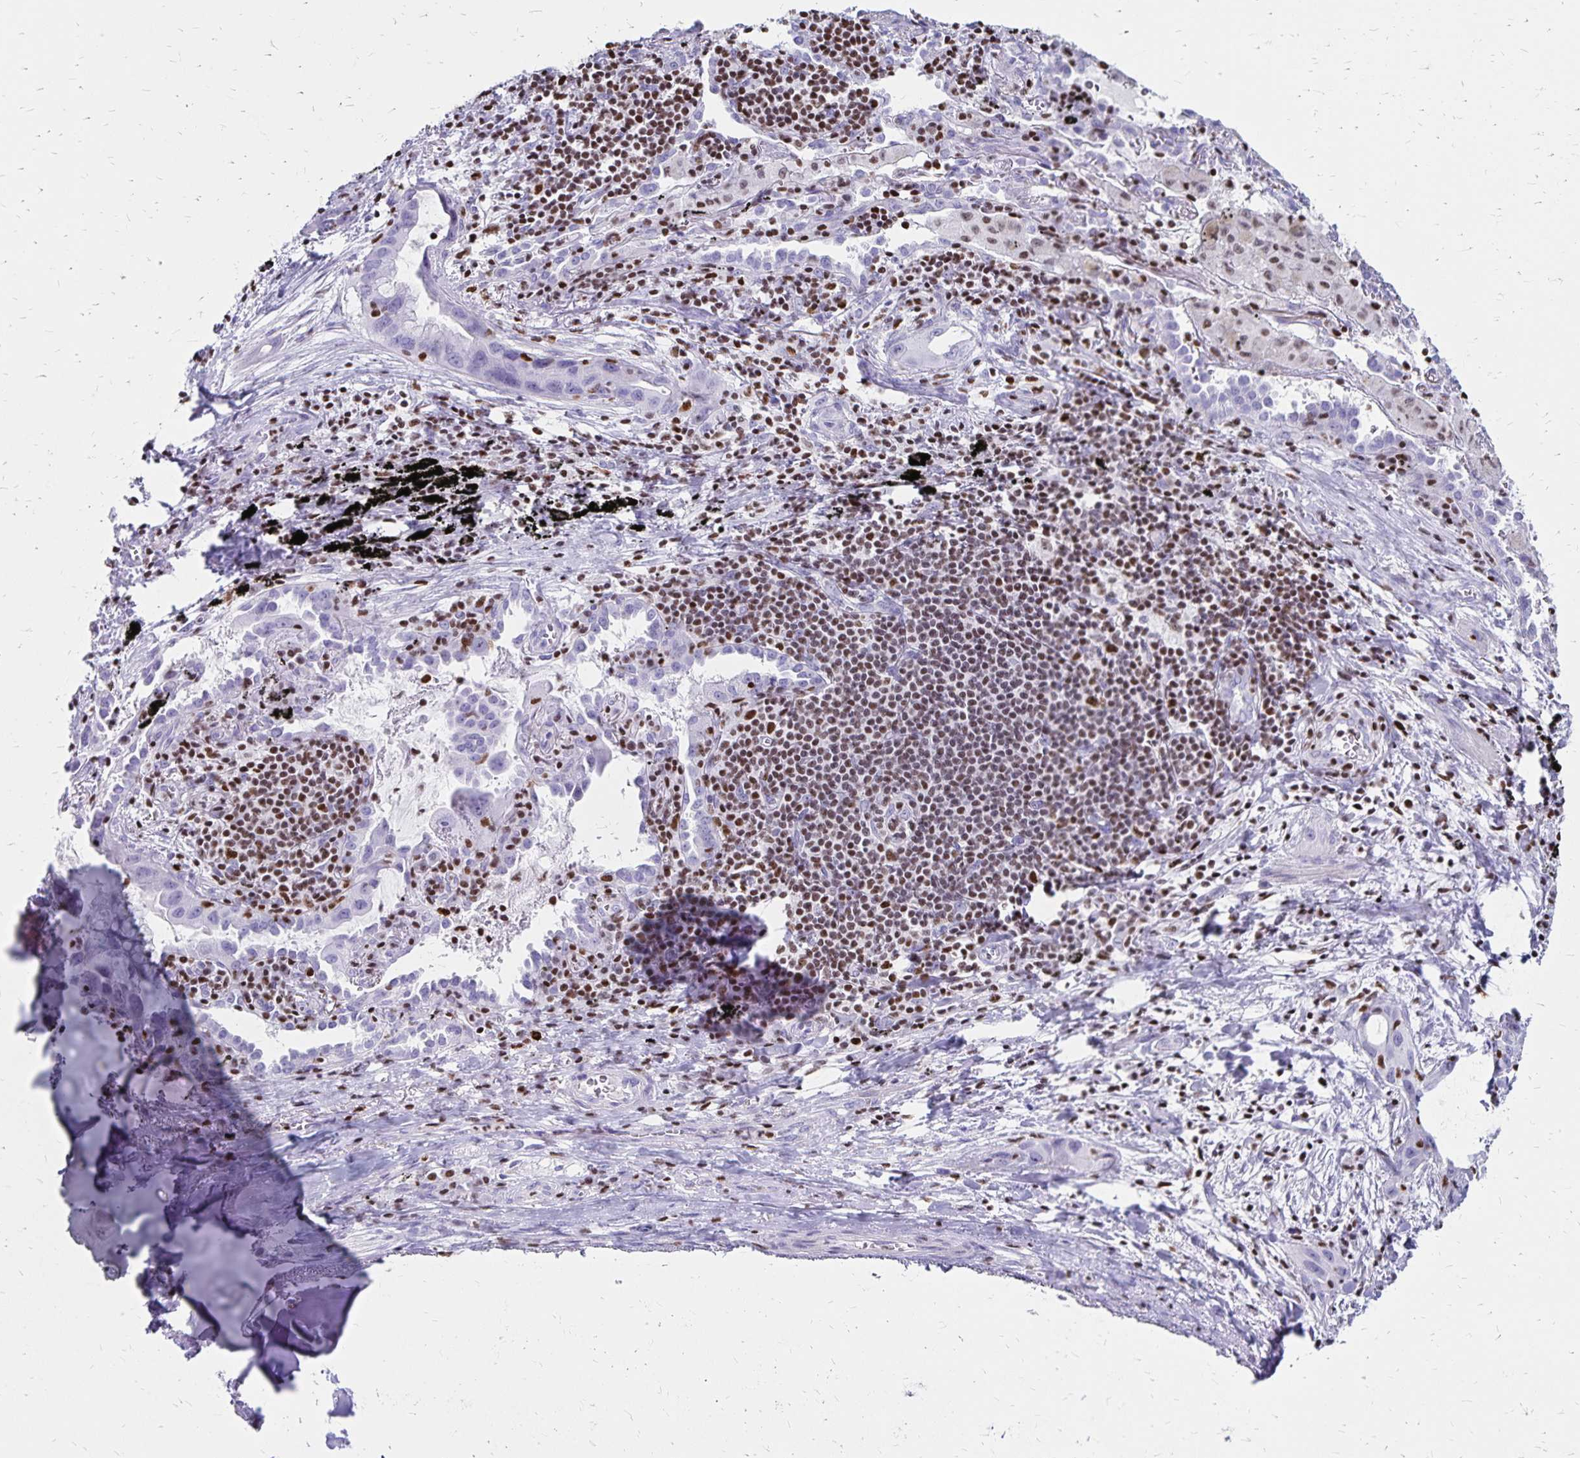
{"staining": {"intensity": "negative", "quantity": "none", "location": "none"}, "tissue": "lung cancer", "cell_type": "Tumor cells", "image_type": "cancer", "snomed": [{"axis": "morphology", "description": "Adenocarcinoma, NOS"}, {"axis": "topography", "description": "Lung"}], "caption": "DAB immunohistochemical staining of lung adenocarcinoma reveals no significant expression in tumor cells.", "gene": "IKZF1", "patient": {"sex": "male", "age": 65}}